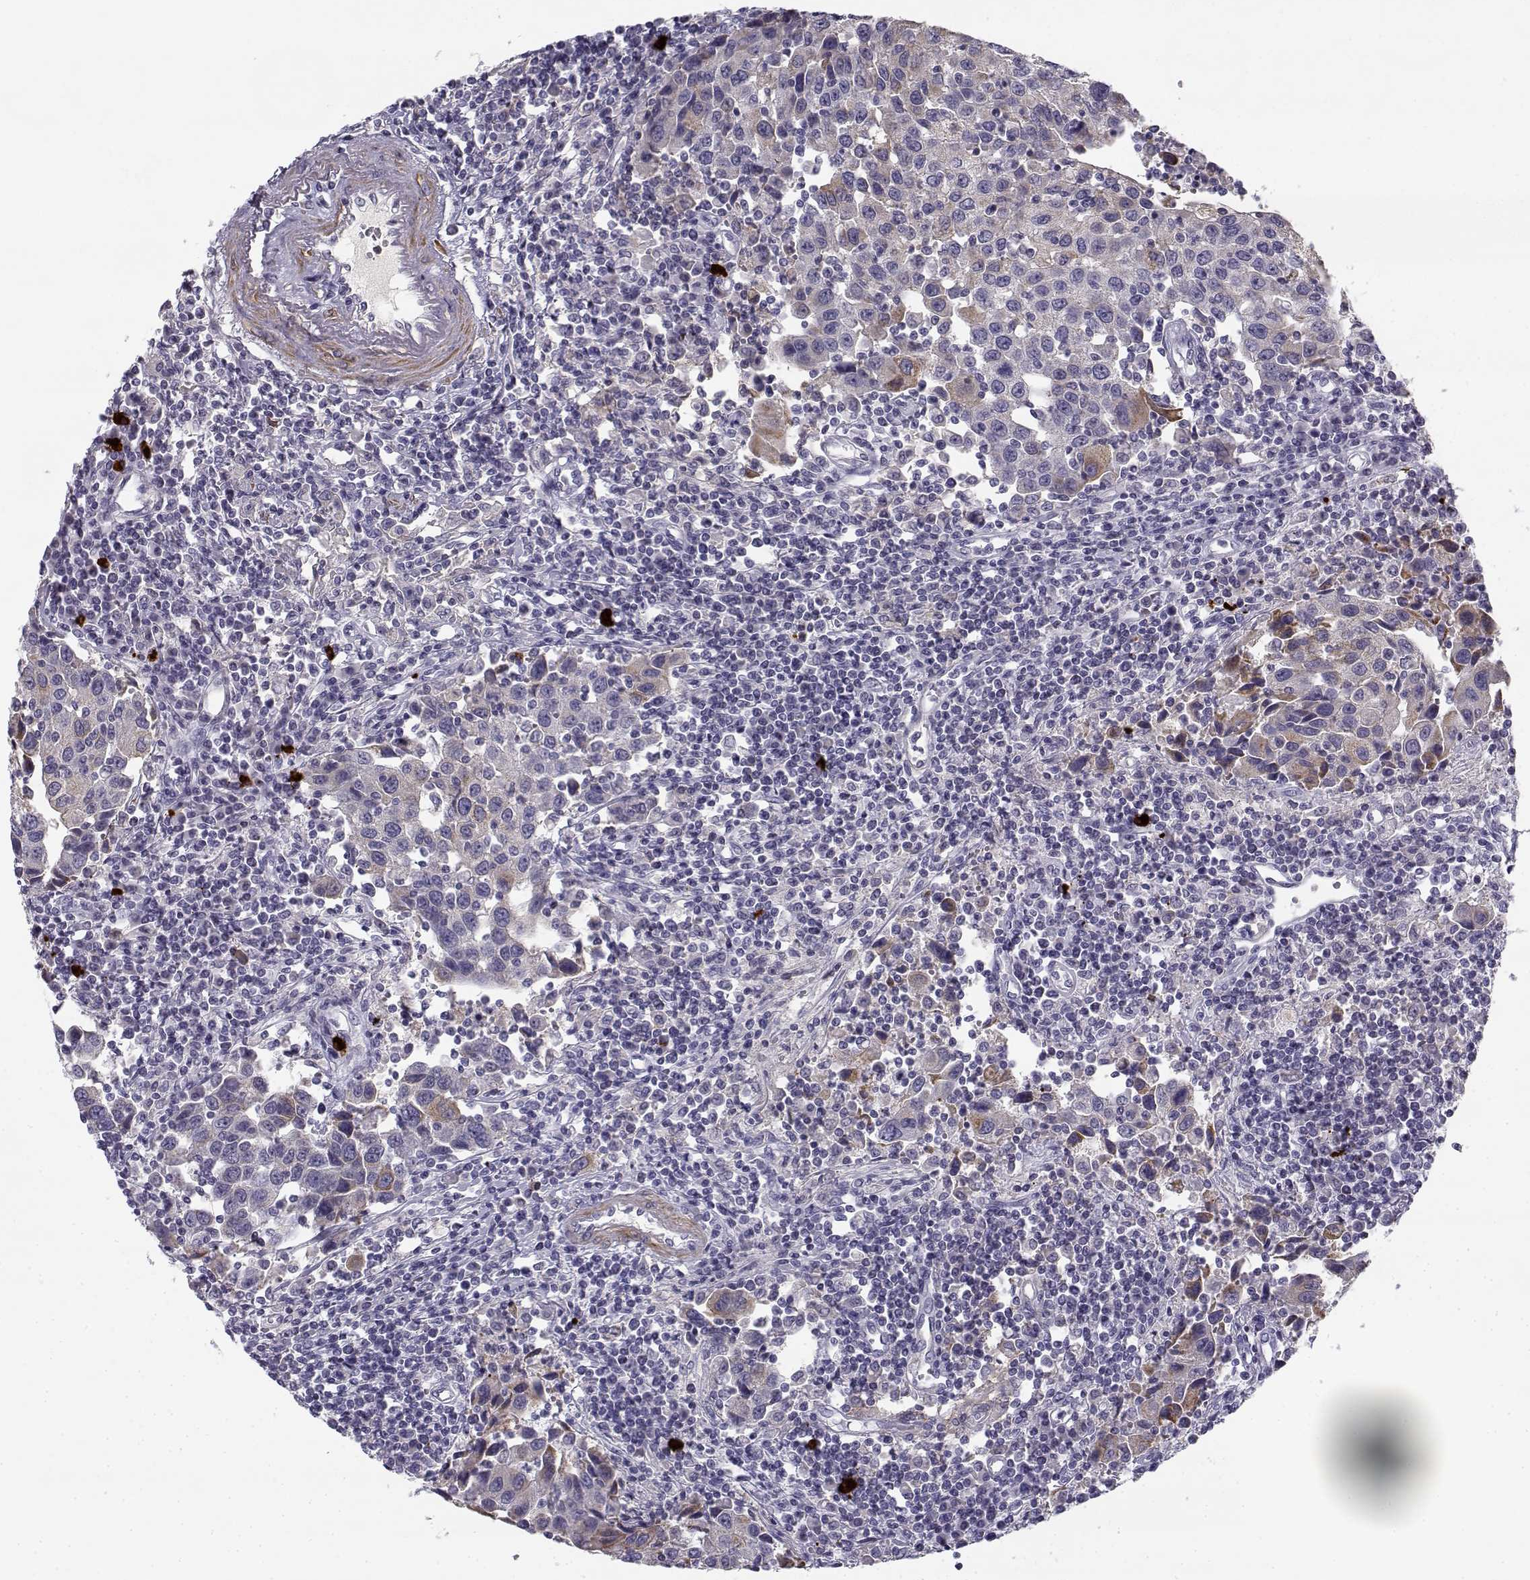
{"staining": {"intensity": "weak", "quantity": "<25%", "location": "cytoplasmic/membranous"}, "tissue": "urothelial cancer", "cell_type": "Tumor cells", "image_type": "cancer", "snomed": [{"axis": "morphology", "description": "Urothelial carcinoma, High grade"}, {"axis": "topography", "description": "Urinary bladder"}], "caption": "Immunohistochemistry (IHC) of urothelial cancer exhibits no positivity in tumor cells. The staining is performed using DAB brown chromogen with nuclei counter-stained in using hematoxylin.", "gene": "CREB3L3", "patient": {"sex": "female", "age": 85}}